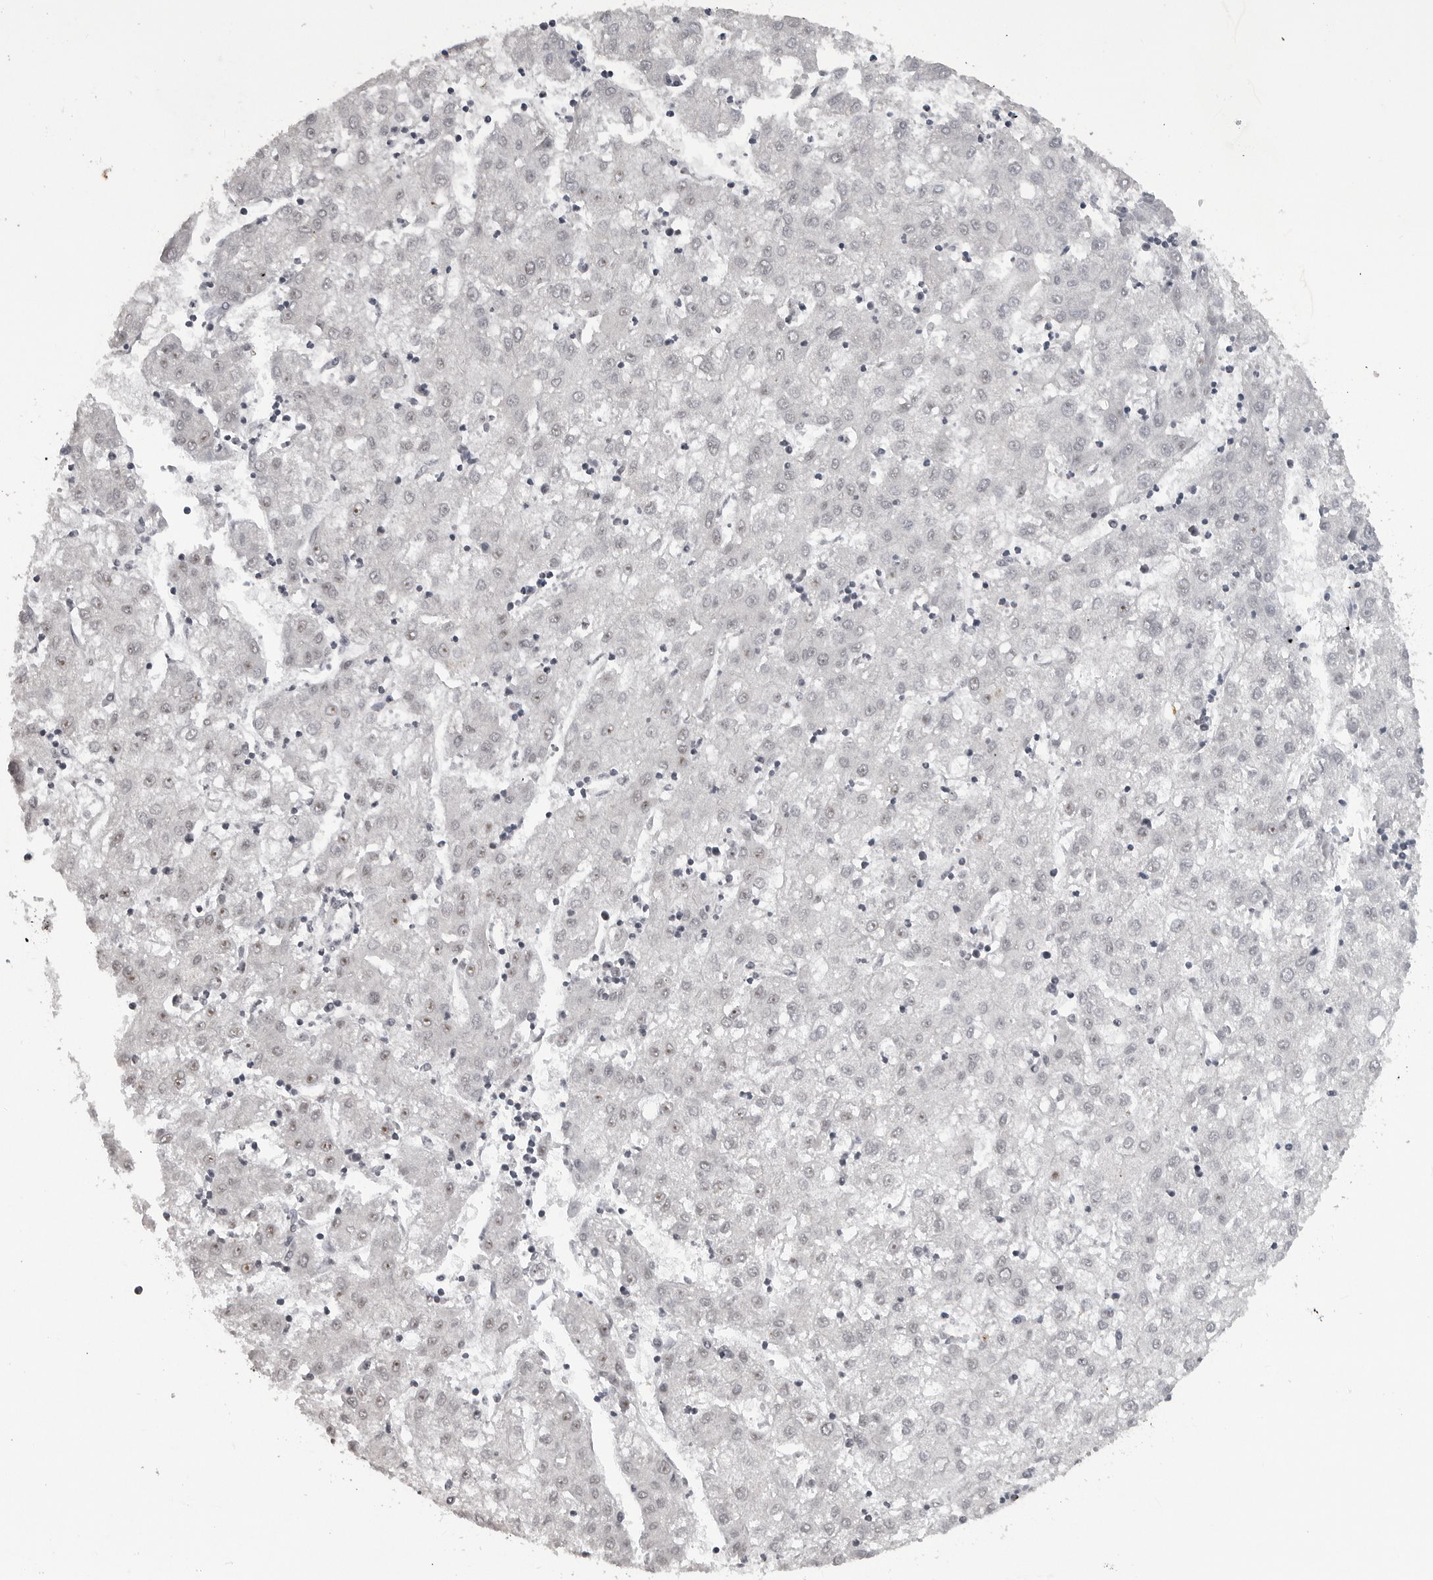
{"staining": {"intensity": "weak", "quantity": "25%-75%", "location": "nuclear"}, "tissue": "liver cancer", "cell_type": "Tumor cells", "image_type": "cancer", "snomed": [{"axis": "morphology", "description": "Carcinoma, Hepatocellular, NOS"}, {"axis": "topography", "description": "Liver"}], "caption": "The histopathology image displays staining of liver cancer, revealing weak nuclear protein staining (brown color) within tumor cells. (Stains: DAB (3,3'-diaminobenzidine) in brown, nuclei in blue, Microscopy: brightfield microscopy at high magnification).", "gene": "DDX54", "patient": {"sex": "male", "age": 72}}